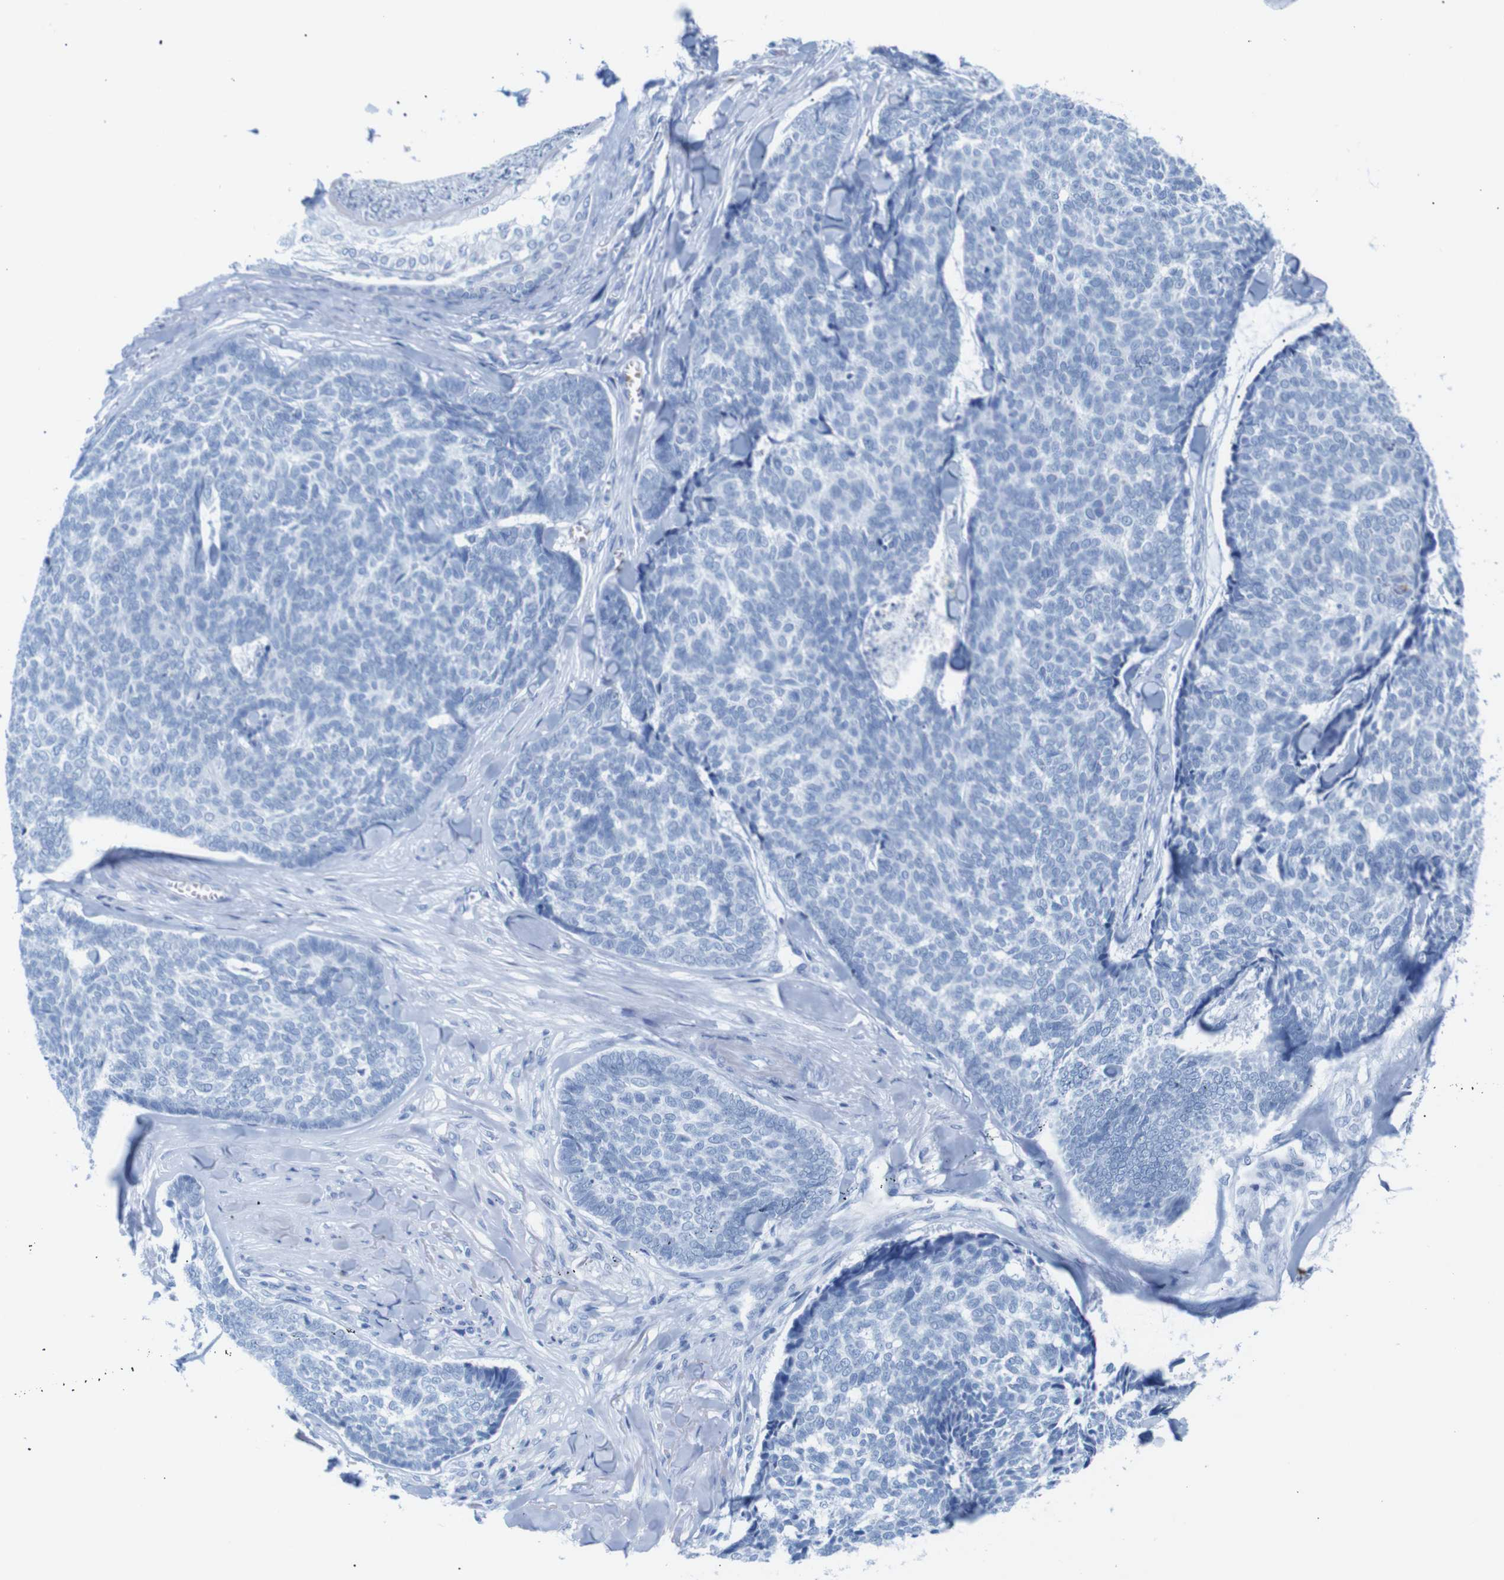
{"staining": {"intensity": "negative", "quantity": "none", "location": "none"}, "tissue": "skin cancer", "cell_type": "Tumor cells", "image_type": "cancer", "snomed": [{"axis": "morphology", "description": "Basal cell carcinoma"}, {"axis": "topography", "description": "Skin"}], "caption": "Human basal cell carcinoma (skin) stained for a protein using IHC exhibits no expression in tumor cells.", "gene": "ERVMER34-1", "patient": {"sex": "male", "age": 84}}